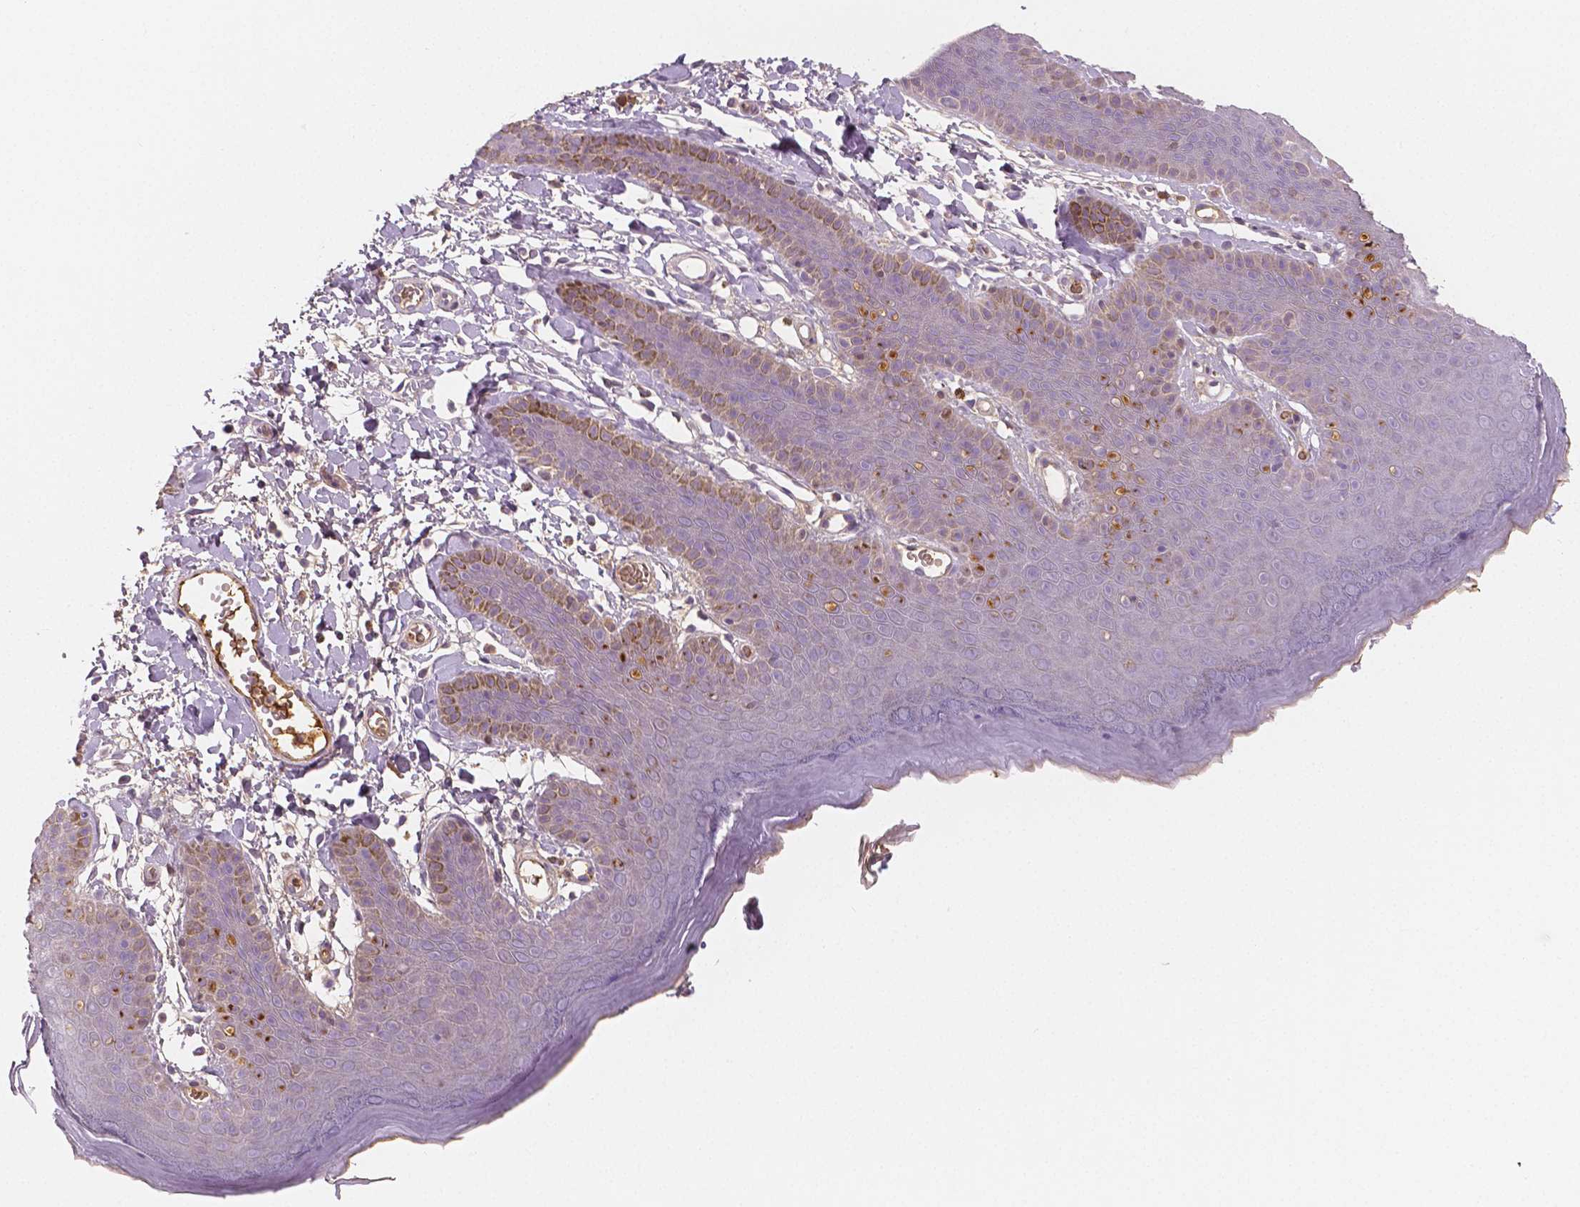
{"staining": {"intensity": "moderate", "quantity": "<25%", "location": "cytoplasmic/membranous"}, "tissue": "skin", "cell_type": "Epidermal cells", "image_type": "normal", "snomed": [{"axis": "morphology", "description": "Normal tissue, NOS"}, {"axis": "topography", "description": "Anal"}], "caption": "Protein staining reveals moderate cytoplasmic/membranous expression in approximately <25% of epidermal cells in unremarkable skin.", "gene": "APOA4", "patient": {"sex": "male", "age": 53}}